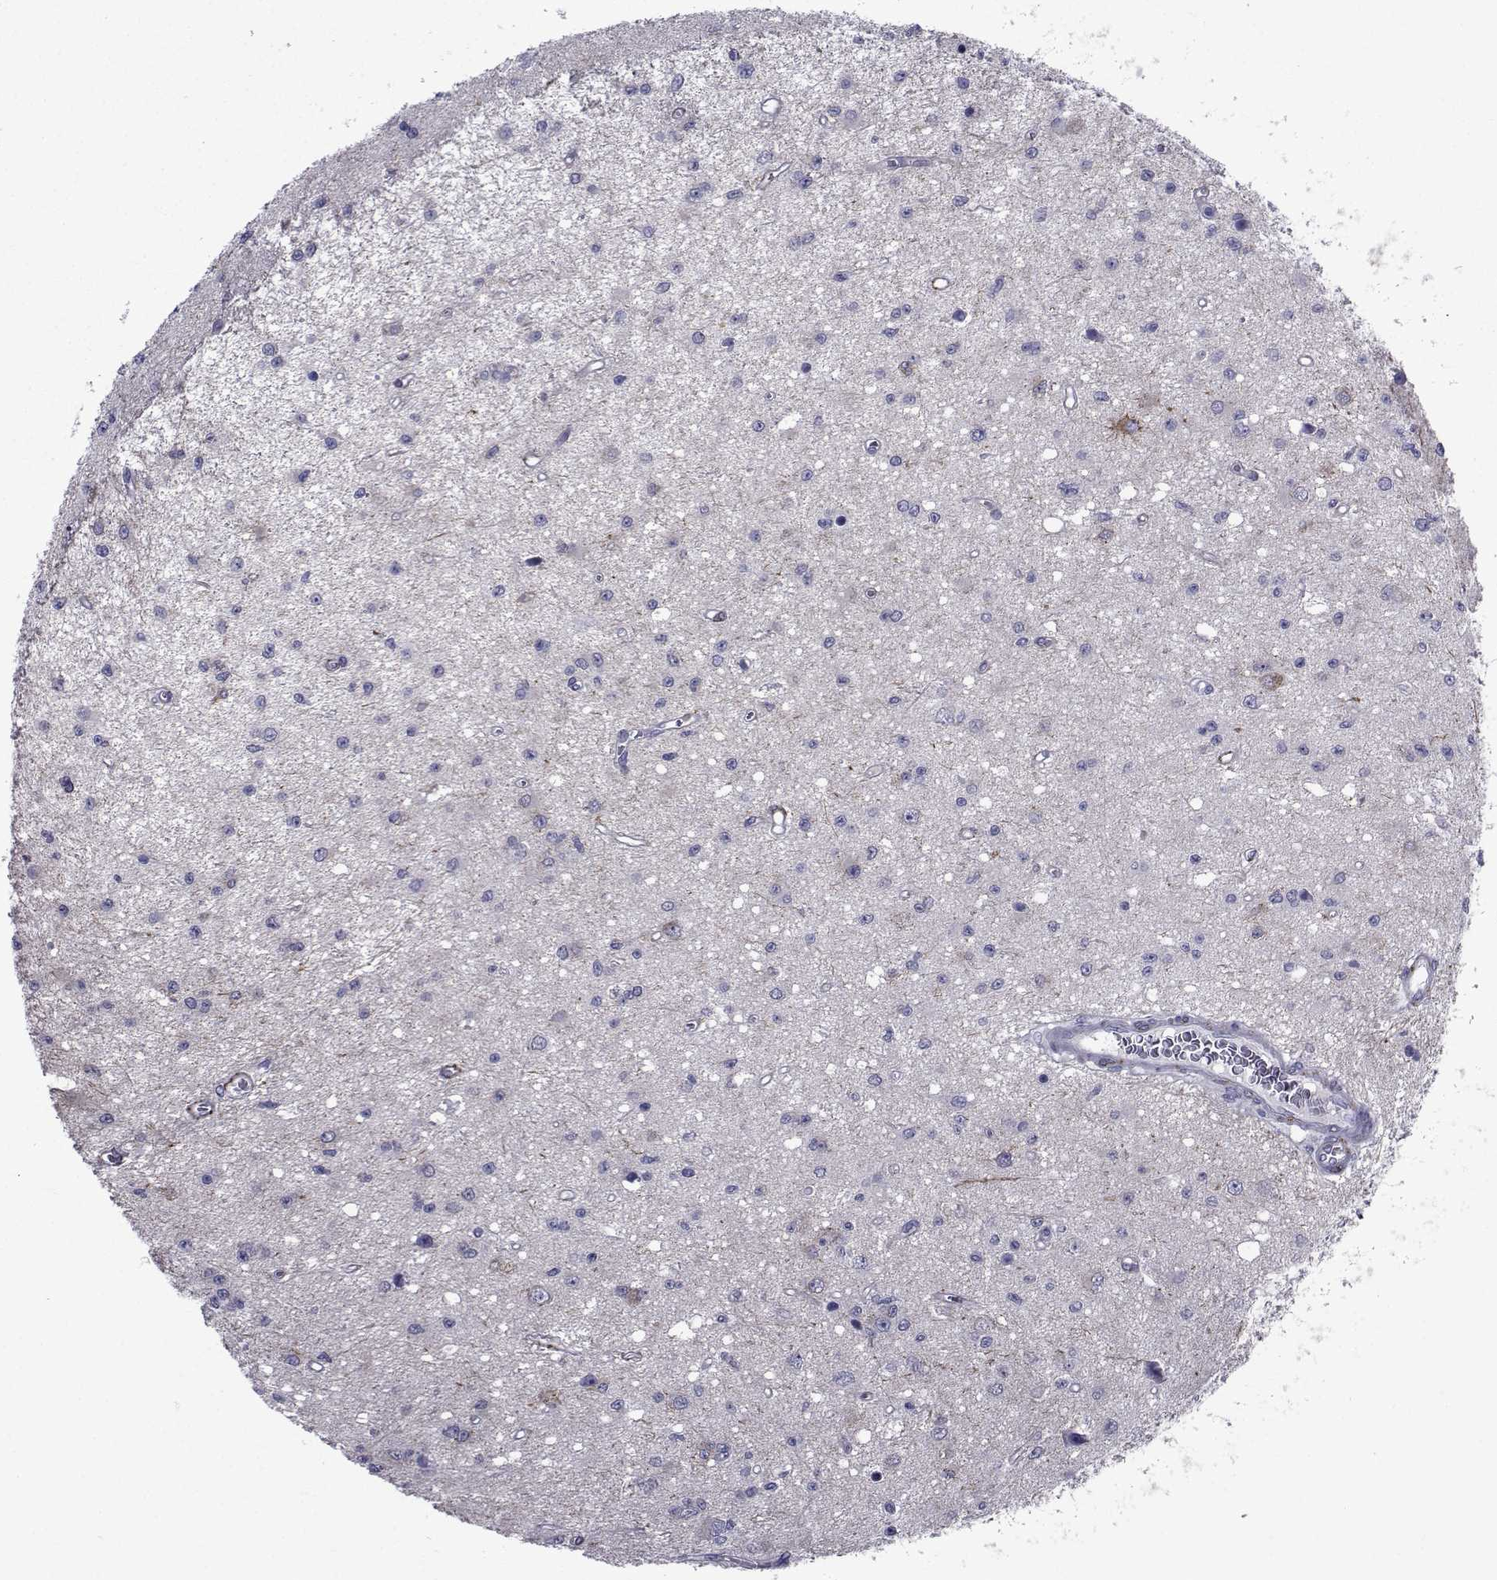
{"staining": {"intensity": "negative", "quantity": "none", "location": "none"}, "tissue": "glioma", "cell_type": "Tumor cells", "image_type": "cancer", "snomed": [{"axis": "morphology", "description": "Glioma, malignant, Low grade"}, {"axis": "topography", "description": "Brain"}], "caption": "Immunohistochemistry (IHC) of glioma demonstrates no staining in tumor cells. The staining is performed using DAB brown chromogen with nuclei counter-stained in using hematoxylin.", "gene": "SEMA5B", "patient": {"sex": "female", "age": 45}}